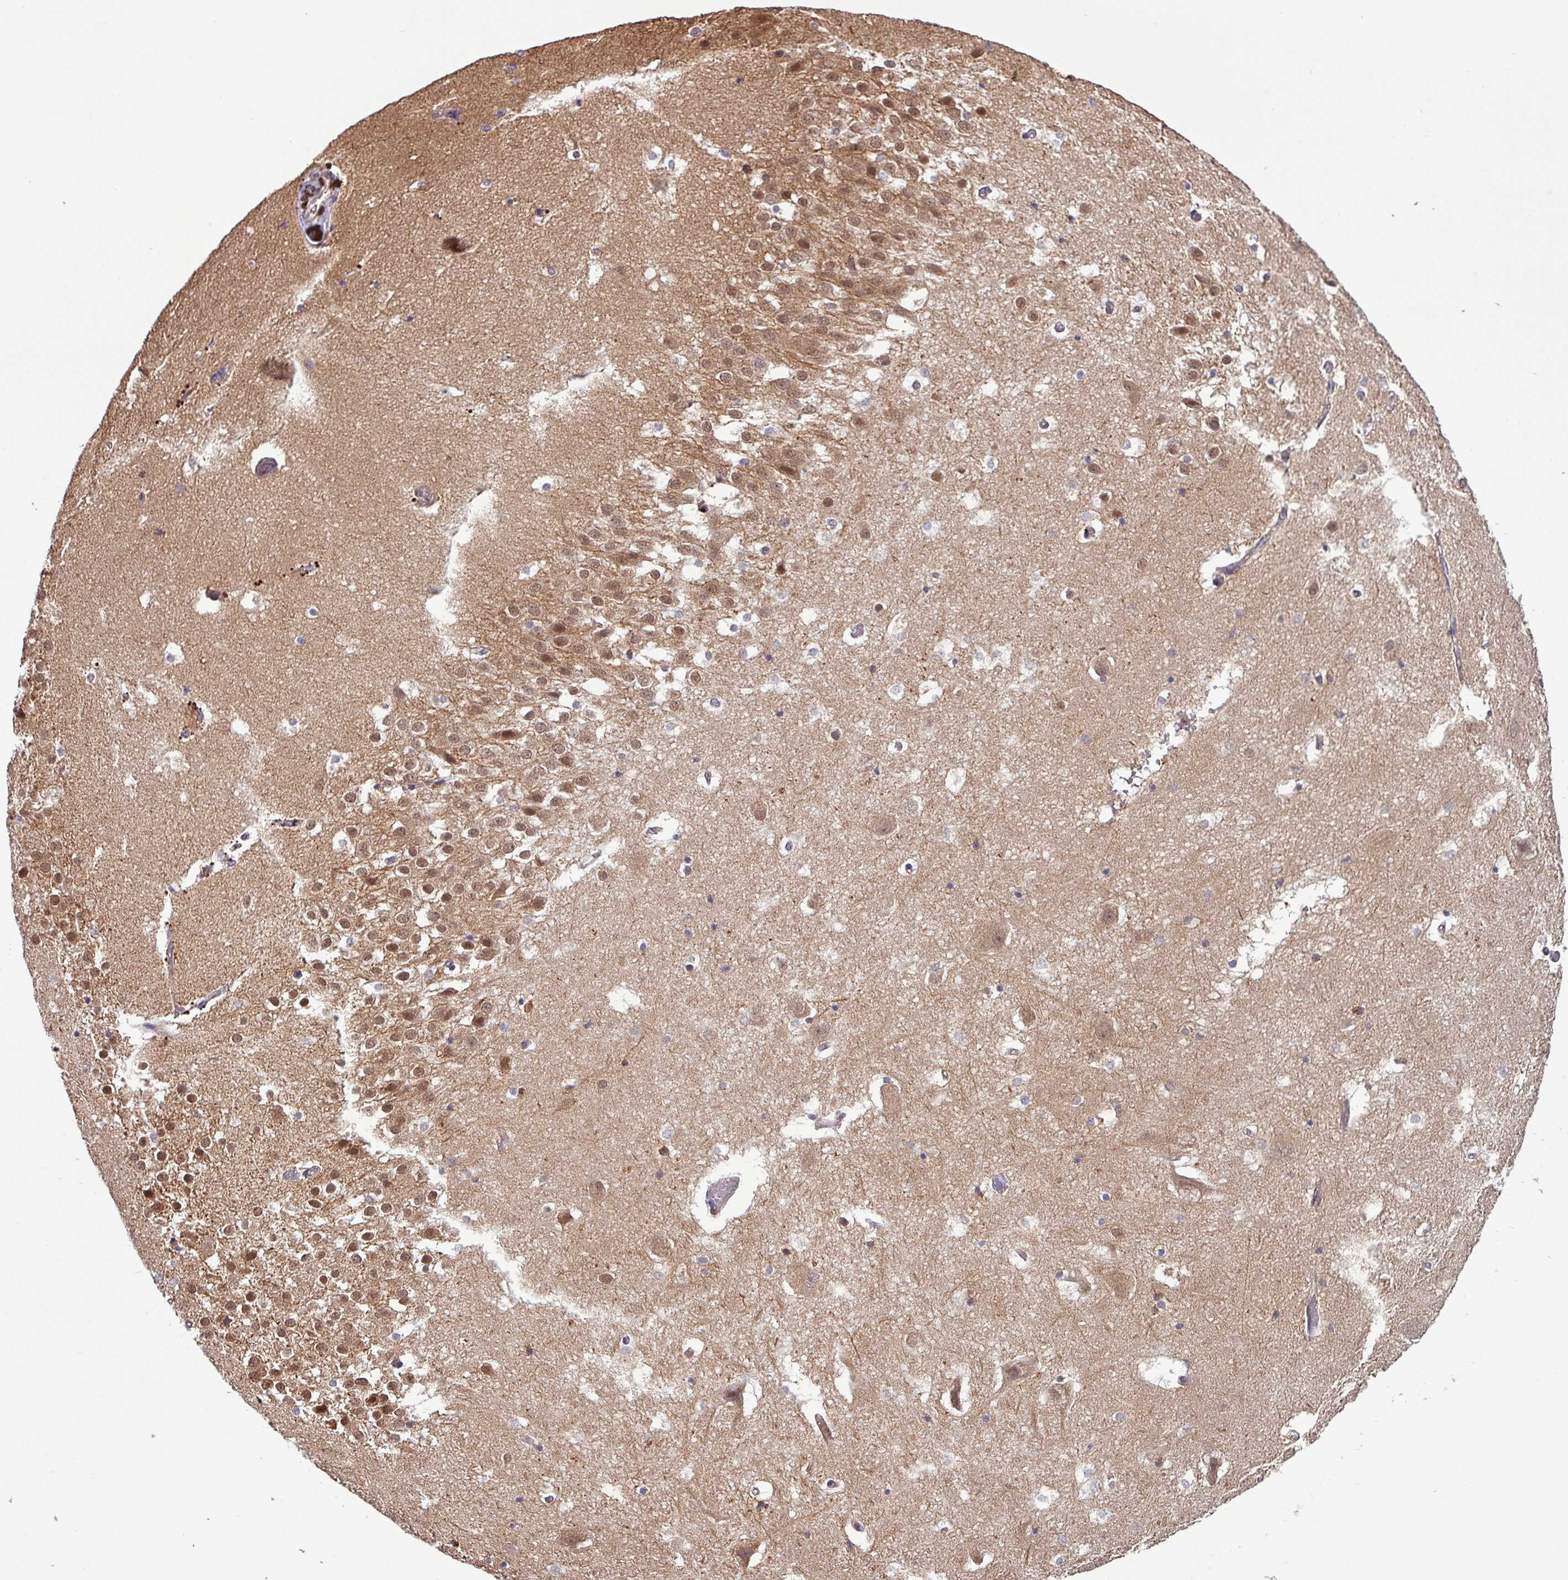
{"staining": {"intensity": "weak", "quantity": "25%-75%", "location": "cytoplasmic/membranous"}, "tissue": "hippocampus", "cell_type": "Glial cells", "image_type": "normal", "snomed": [{"axis": "morphology", "description": "Normal tissue, NOS"}, {"axis": "topography", "description": "Hippocampus"}], "caption": "Glial cells display weak cytoplasmic/membranous positivity in about 25%-75% of cells in normal hippocampus.", "gene": "PUS1", "patient": {"sex": "female", "age": 52}}